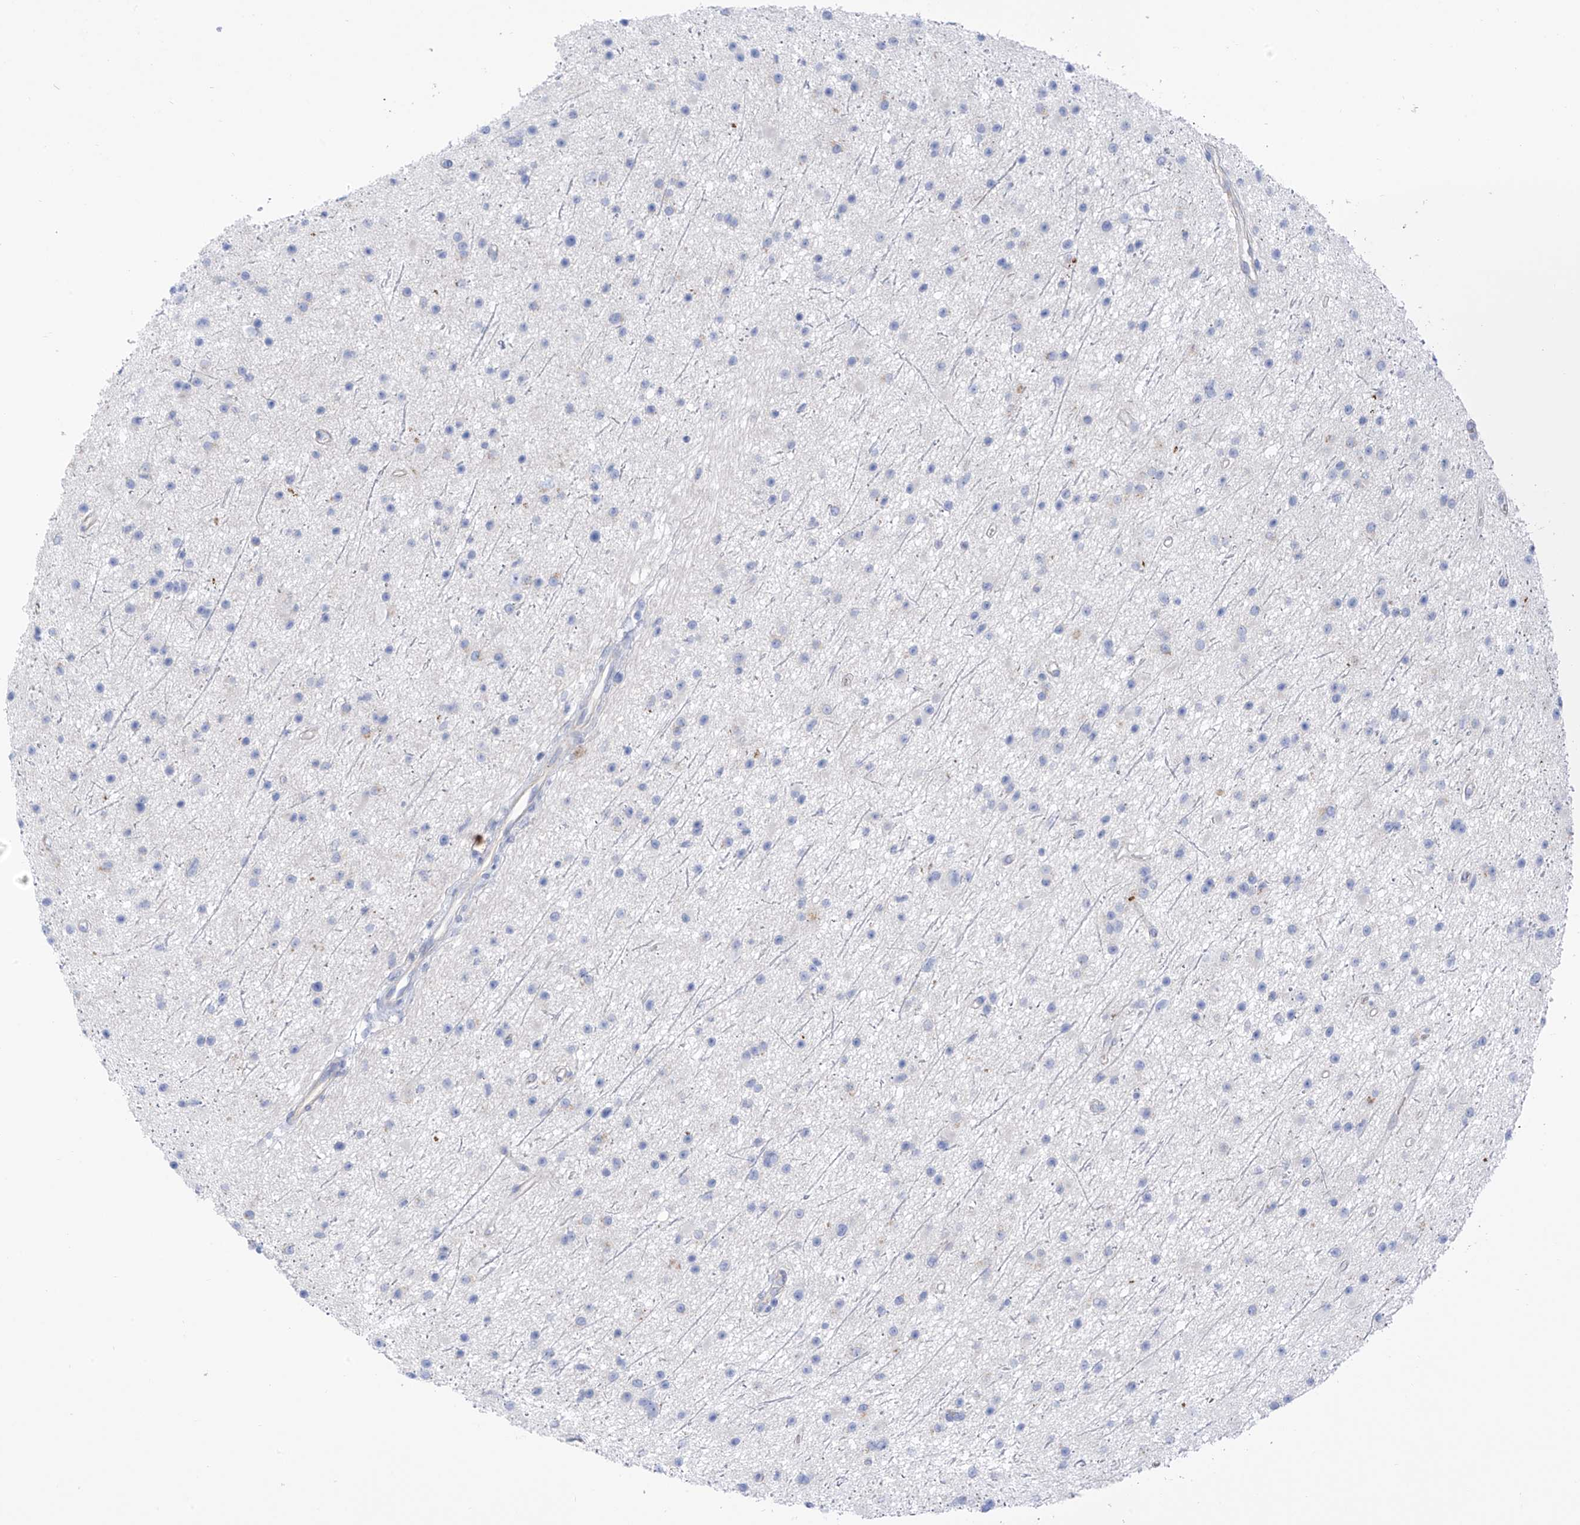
{"staining": {"intensity": "negative", "quantity": "none", "location": "none"}, "tissue": "glioma", "cell_type": "Tumor cells", "image_type": "cancer", "snomed": [{"axis": "morphology", "description": "Glioma, malignant, Low grade"}, {"axis": "topography", "description": "Cerebral cortex"}], "caption": "Tumor cells show no significant protein expression in low-grade glioma (malignant).", "gene": "ITGA9", "patient": {"sex": "female", "age": 39}}